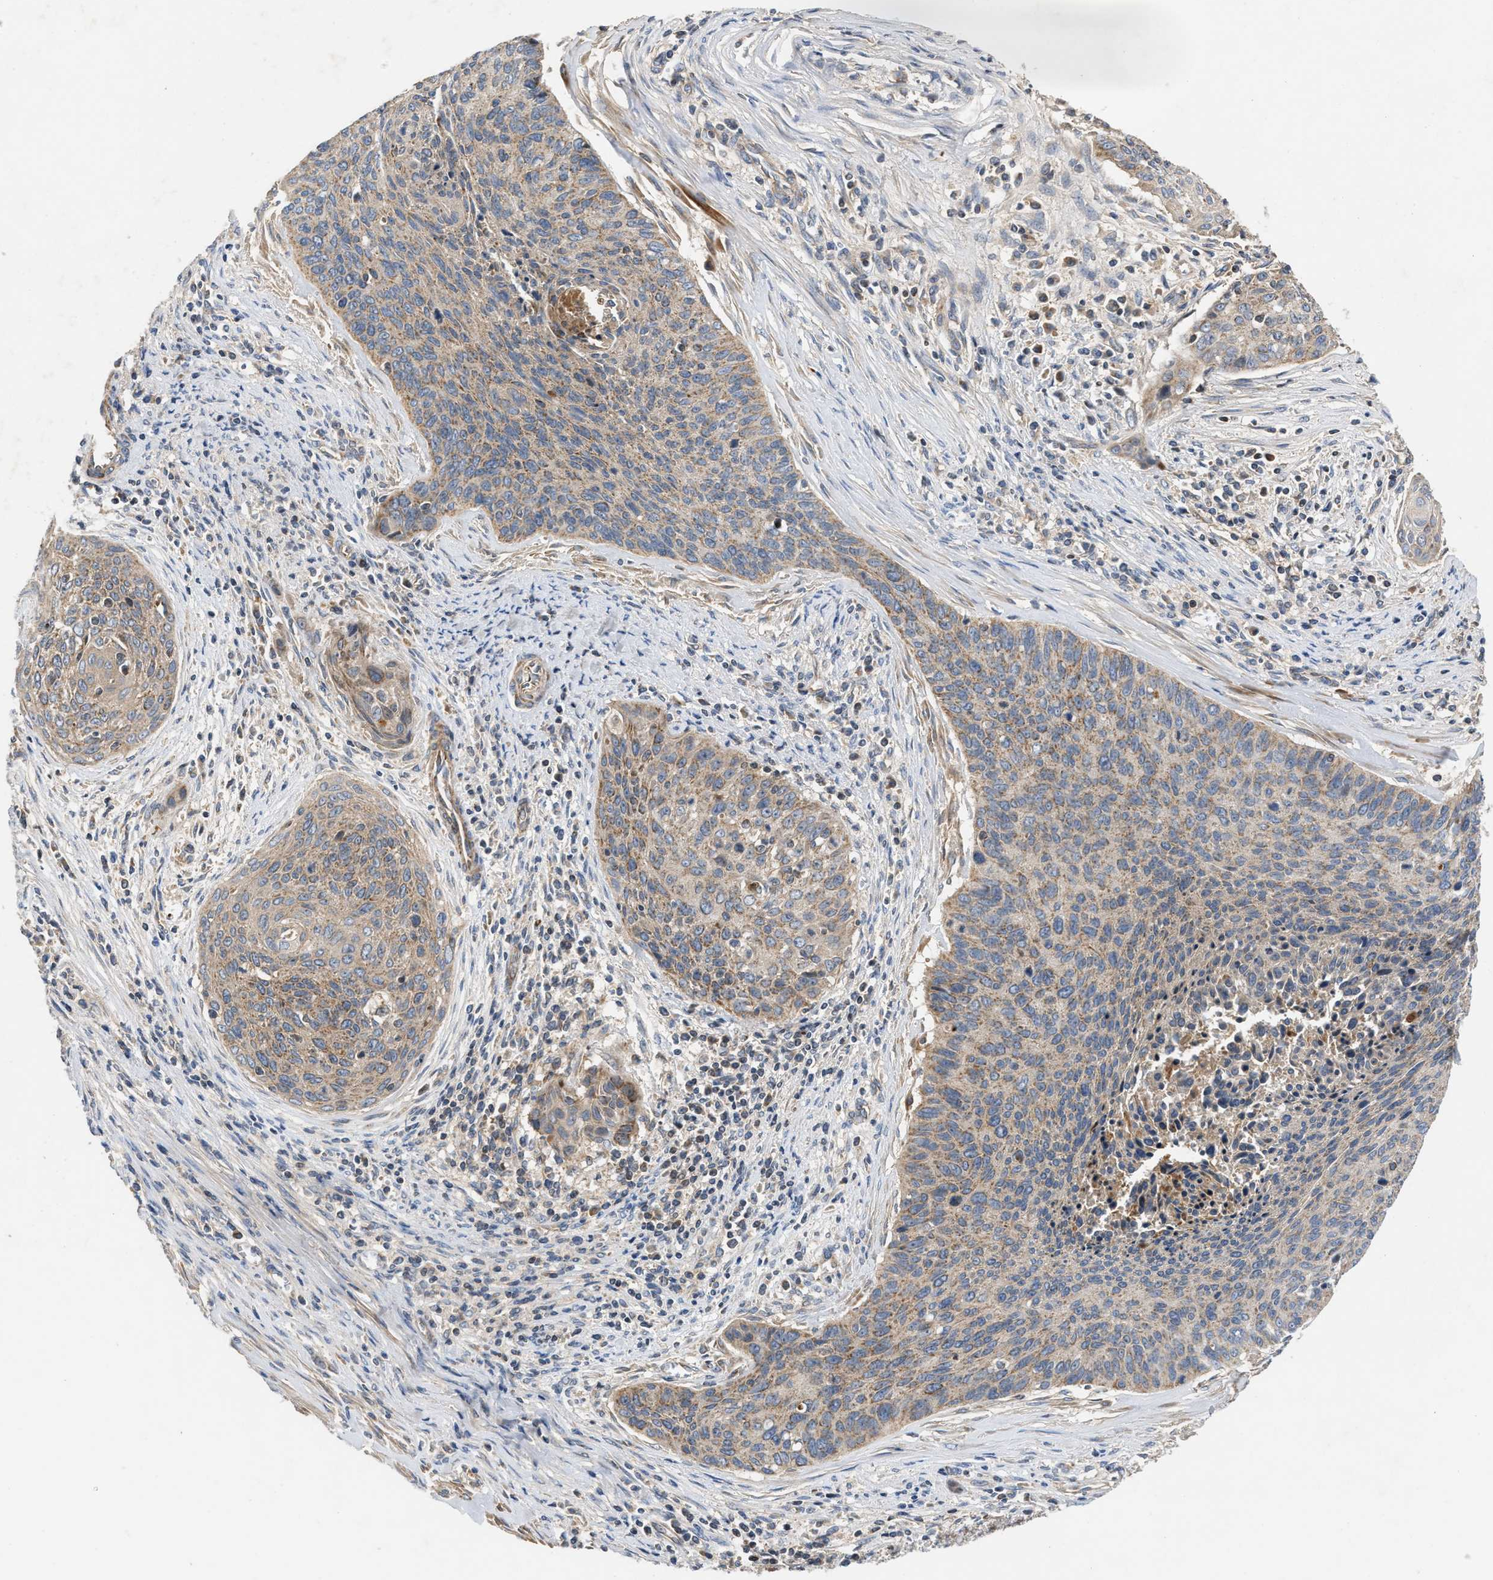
{"staining": {"intensity": "weak", "quantity": ">75%", "location": "cytoplasmic/membranous"}, "tissue": "cervical cancer", "cell_type": "Tumor cells", "image_type": "cancer", "snomed": [{"axis": "morphology", "description": "Squamous cell carcinoma, NOS"}, {"axis": "topography", "description": "Cervix"}], "caption": "A micrograph of human cervical cancer stained for a protein shows weak cytoplasmic/membranous brown staining in tumor cells. Immunohistochemistry (ihc) stains the protein in brown and the nuclei are stained blue.", "gene": "TACO1", "patient": {"sex": "female", "age": 55}}